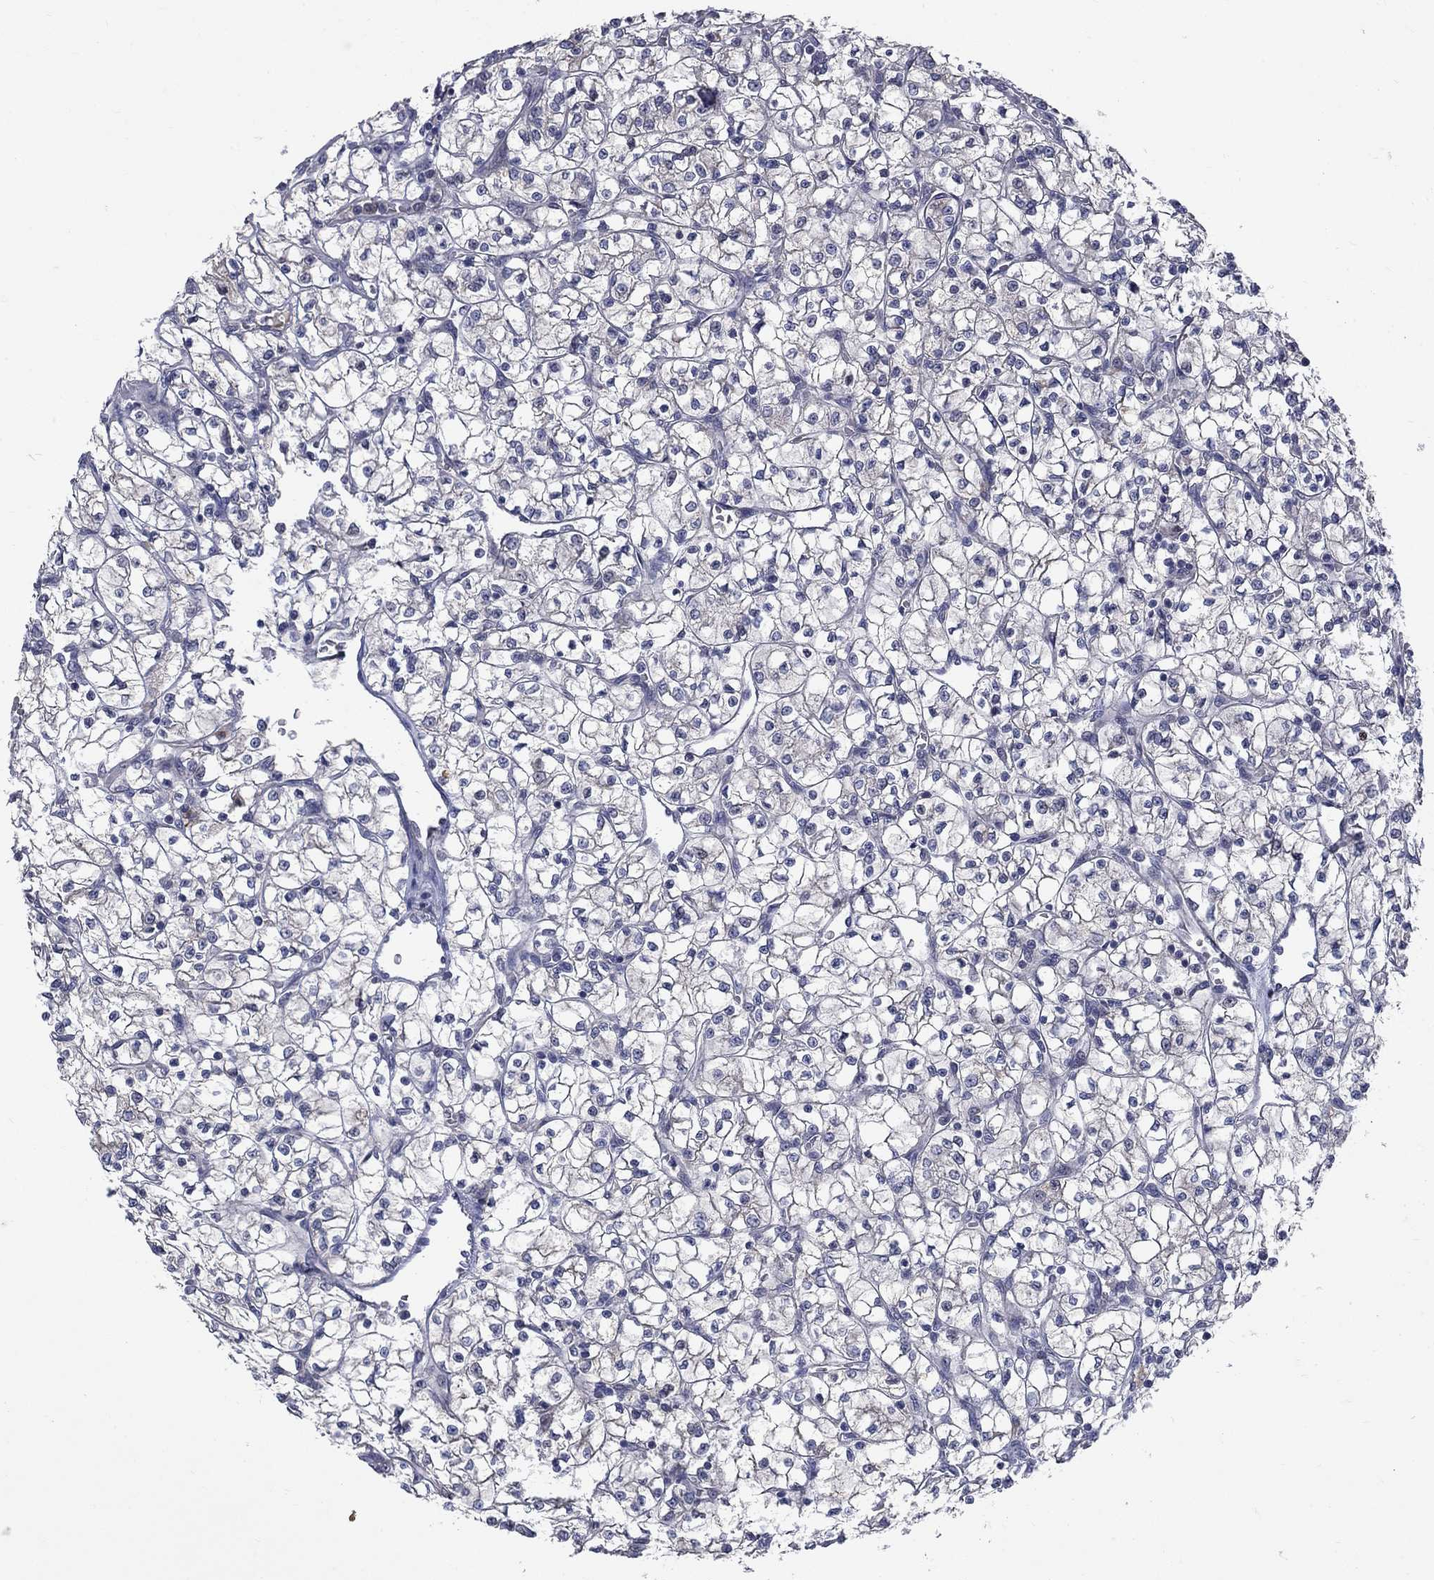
{"staining": {"intensity": "negative", "quantity": "none", "location": "none"}, "tissue": "renal cancer", "cell_type": "Tumor cells", "image_type": "cancer", "snomed": [{"axis": "morphology", "description": "Adenocarcinoma, NOS"}, {"axis": "topography", "description": "Kidney"}], "caption": "Tumor cells are negative for protein expression in human adenocarcinoma (renal).", "gene": "FAM3B", "patient": {"sex": "female", "age": 64}}